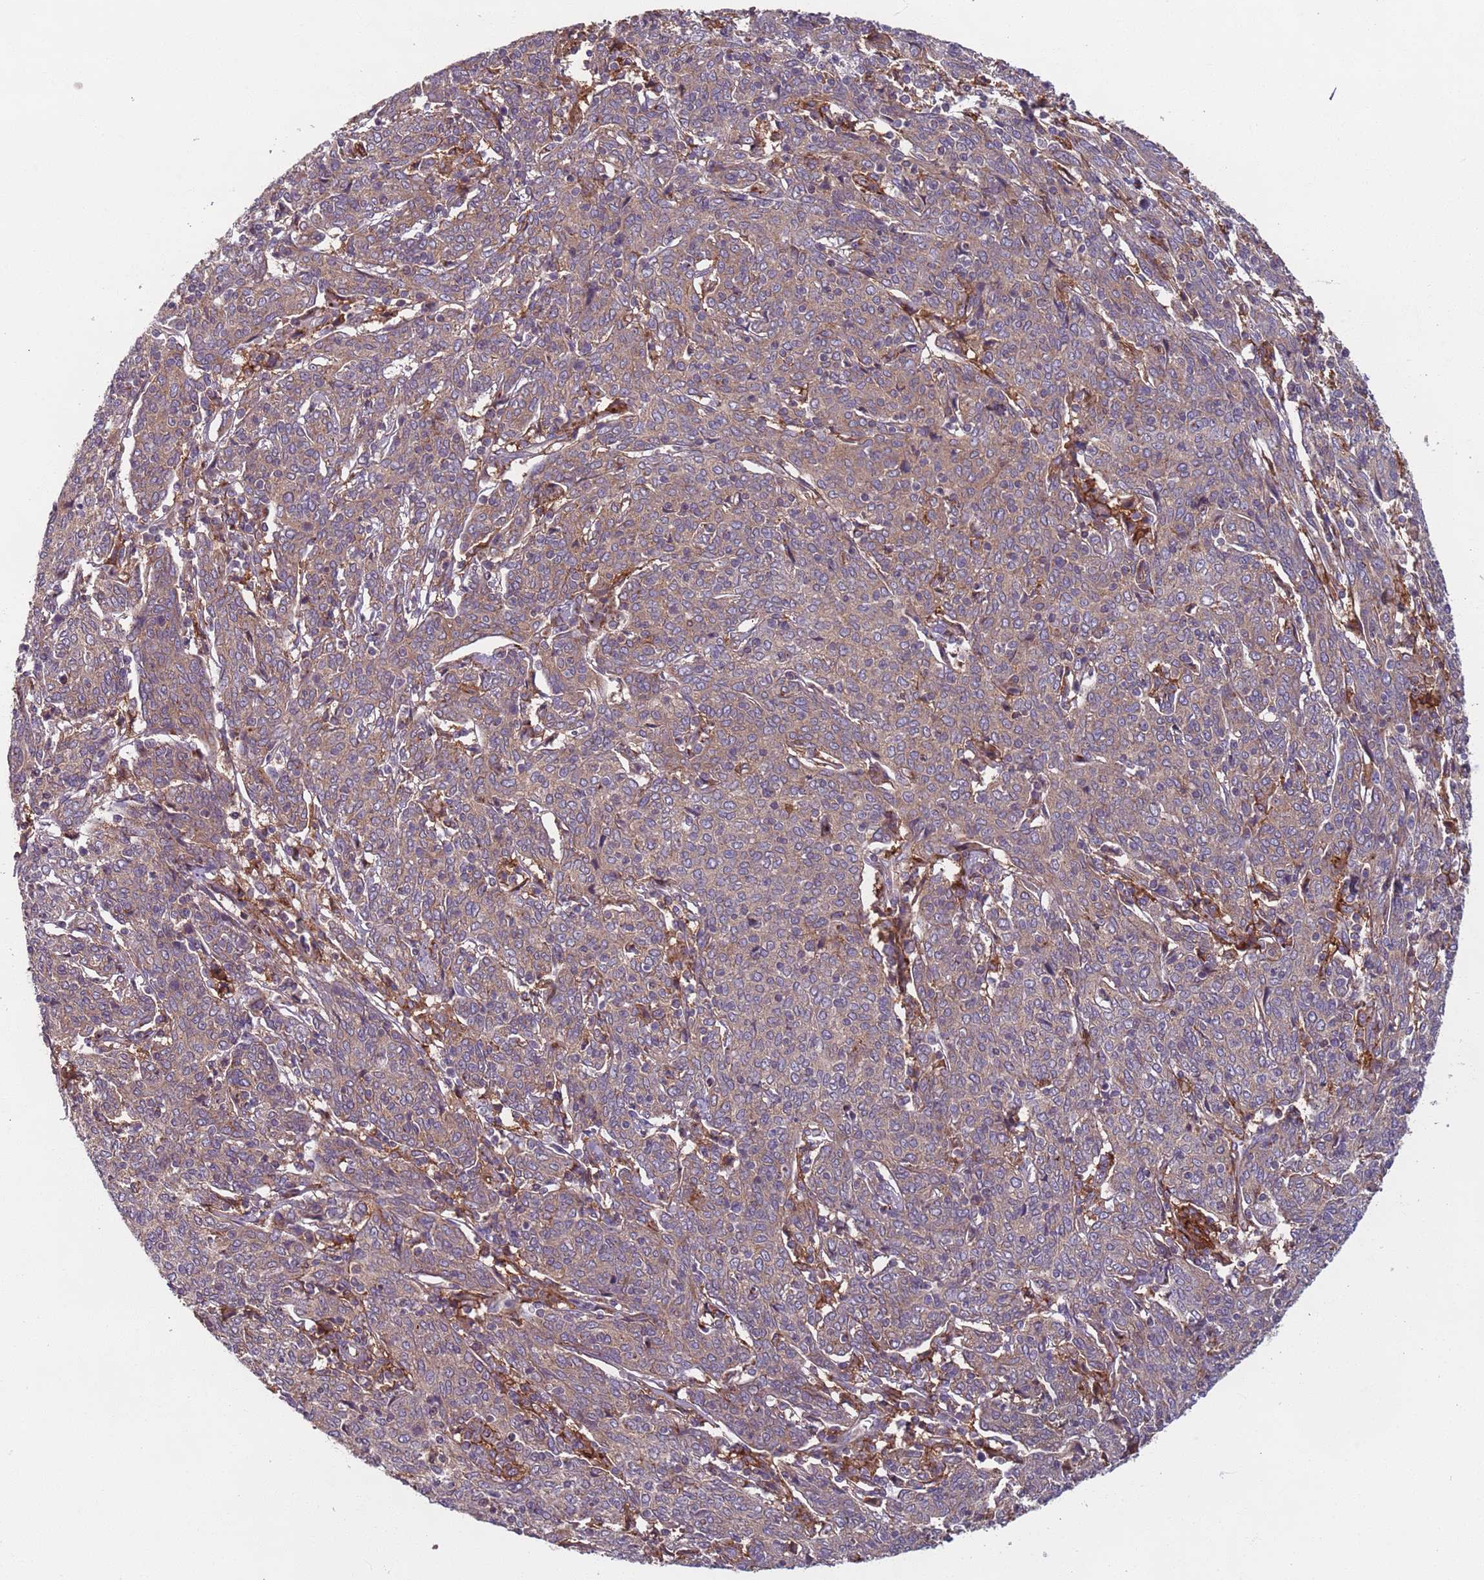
{"staining": {"intensity": "moderate", "quantity": ">75%", "location": "cytoplasmic/membranous"}, "tissue": "cervical cancer", "cell_type": "Tumor cells", "image_type": "cancer", "snomed": [{"axis": "morphology", "description": "Squamous cell carcinoma, NOS"}, {"axis": "topography", "description": "Cervix"}], "caption": "Immunohistochemical staining of human squamous cell carcinoma (cervical) displays medium levels of moderate cytoplasmic/membranous protein positivity in about >75% of tumor cells.", "gene": "AKTIP", "patient": {"sex": "female", "age": 67}}